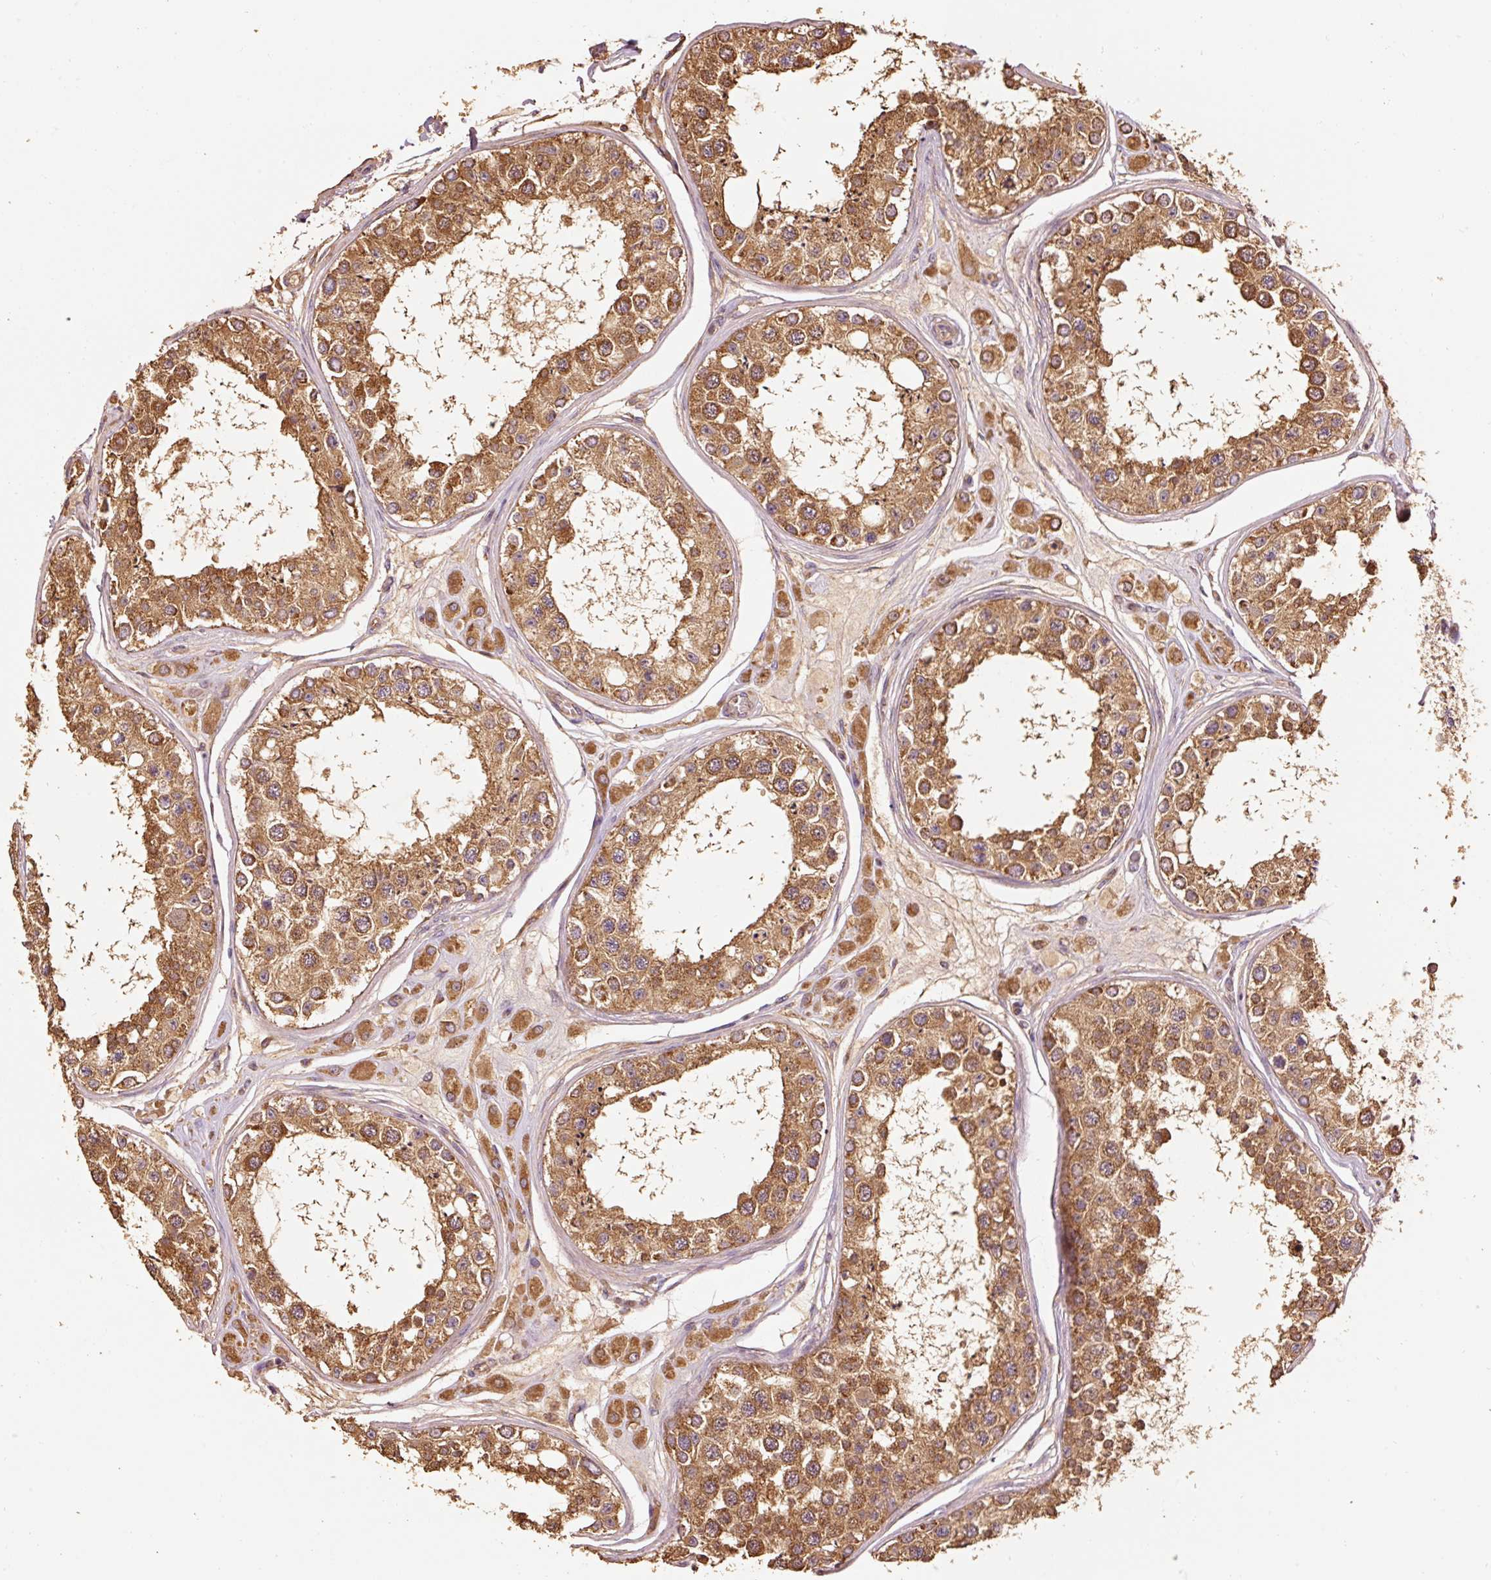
{"staining": {"intensity": "strong", "quantity": ">75%", "location": "cytoplasmic/membranous"}, "tissue": "testis", "cell_type": "Cells in seminiferous ducts", "image_type": "normal", "snomed": [{"axis": "morphology", "description": "Normal tissue, NOS"}, {"axis": "topography", "description": "Testis"}], "caption": "Cells in seminiferous ducts reveal high levels of strong cytoplasmic/membranous expression in approximately >75% of cells in benign human testis.", "gene": "EFHC1", "patient": {"sex": "male", "age": 25}}